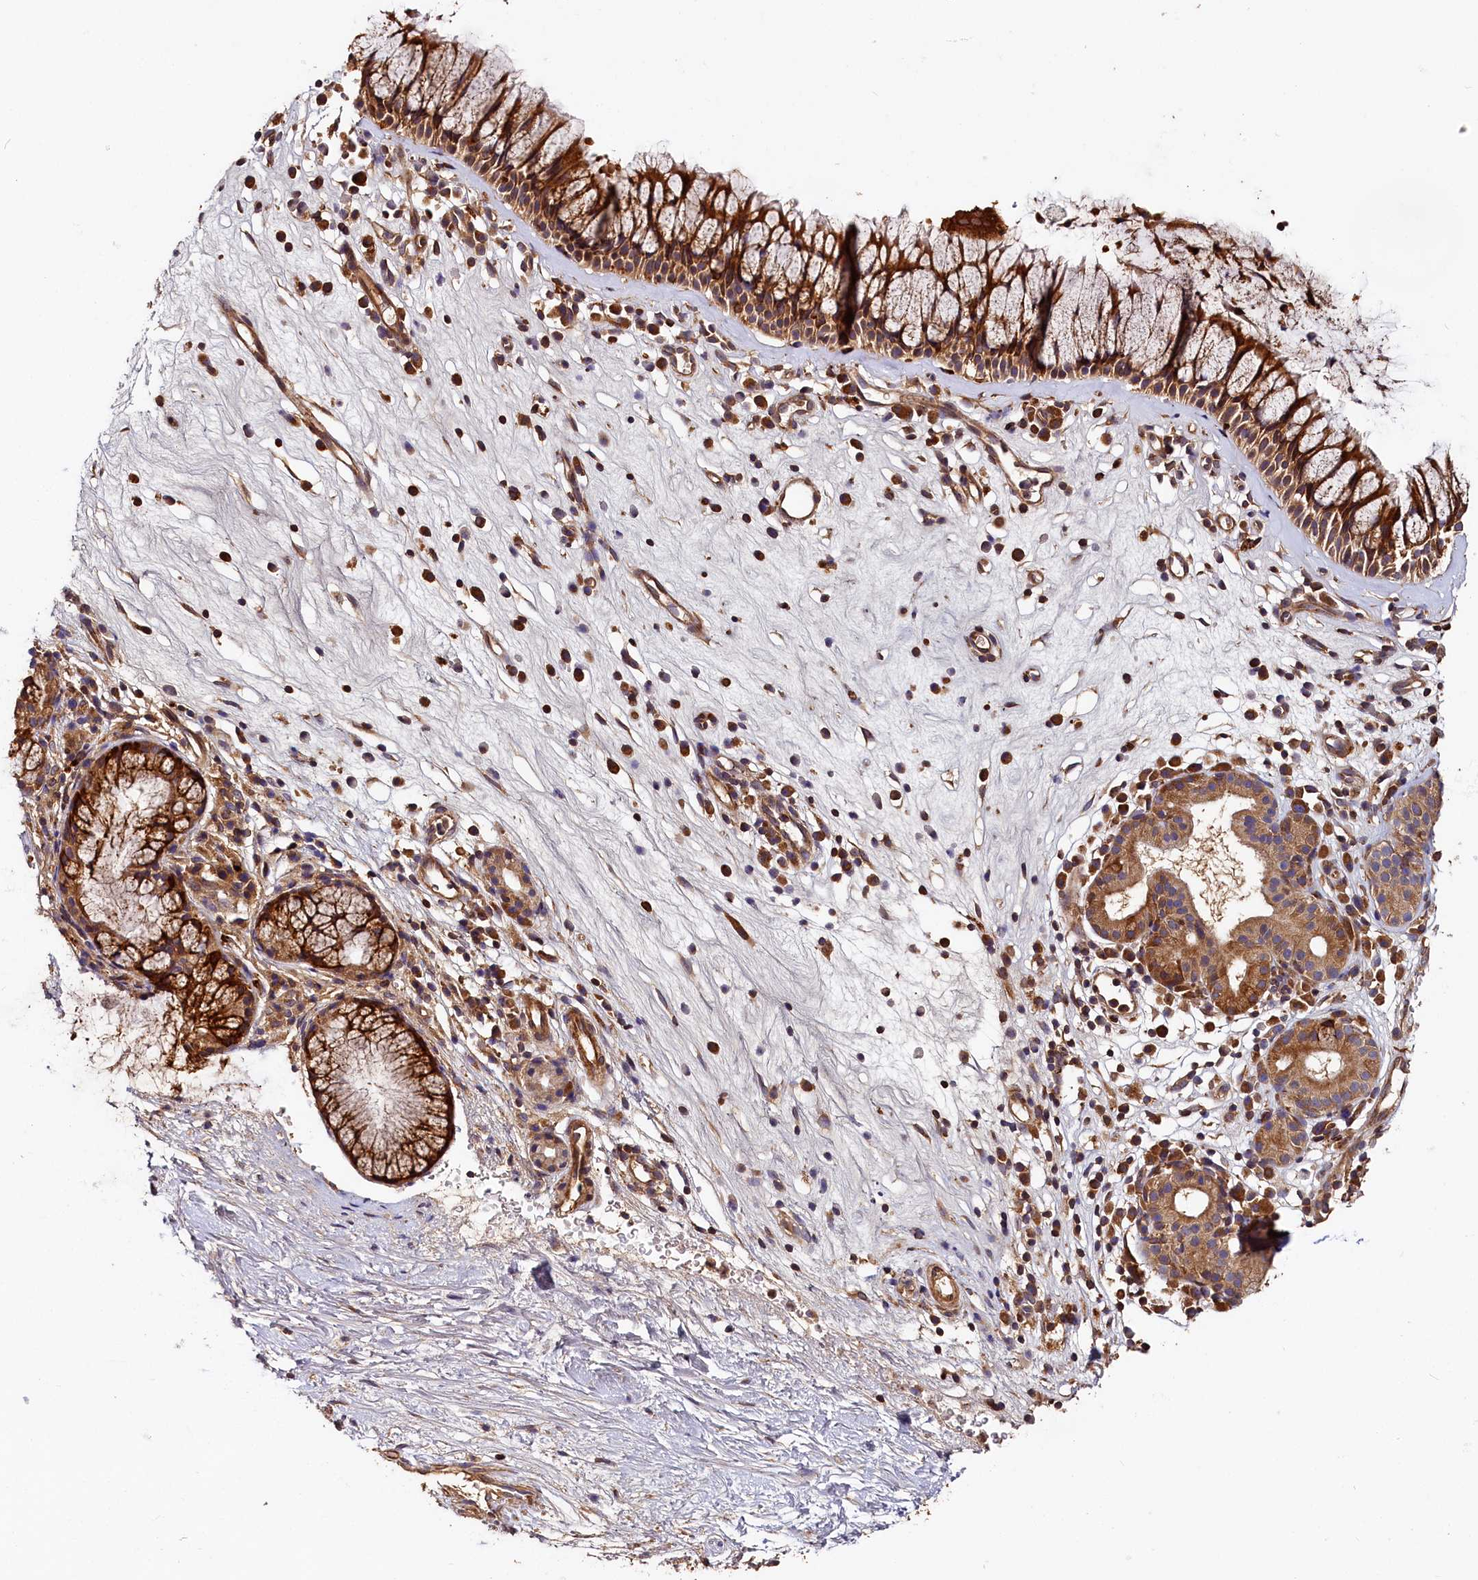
{"staining": {"intensity": "strong", "quantity": ">75%", "location": "cytoplasmic/membranous"}, "tissue": "nasopharynx", "cell_type": "Respiratory epithelial cells", "image_type": "normal", "snomed": [{"axis": "morphology", "description": "Normal tissue, NOS"}, {"axis": "morphology", "description": "Inflammation, NOS"}, {"axis": "morphology", "description": "Malignant melanoma, Metastatic site"}, {"axis": "topography", "description": "Nasopharynx"}], "caption": "A high amount of strong cytoplasmic/membranous expression is present in about >75% of respiratory epithelial cells in unremarkable nasopharynx.", "gene": "HMOX2", "patient": {"sex": "male", "age": 70}}